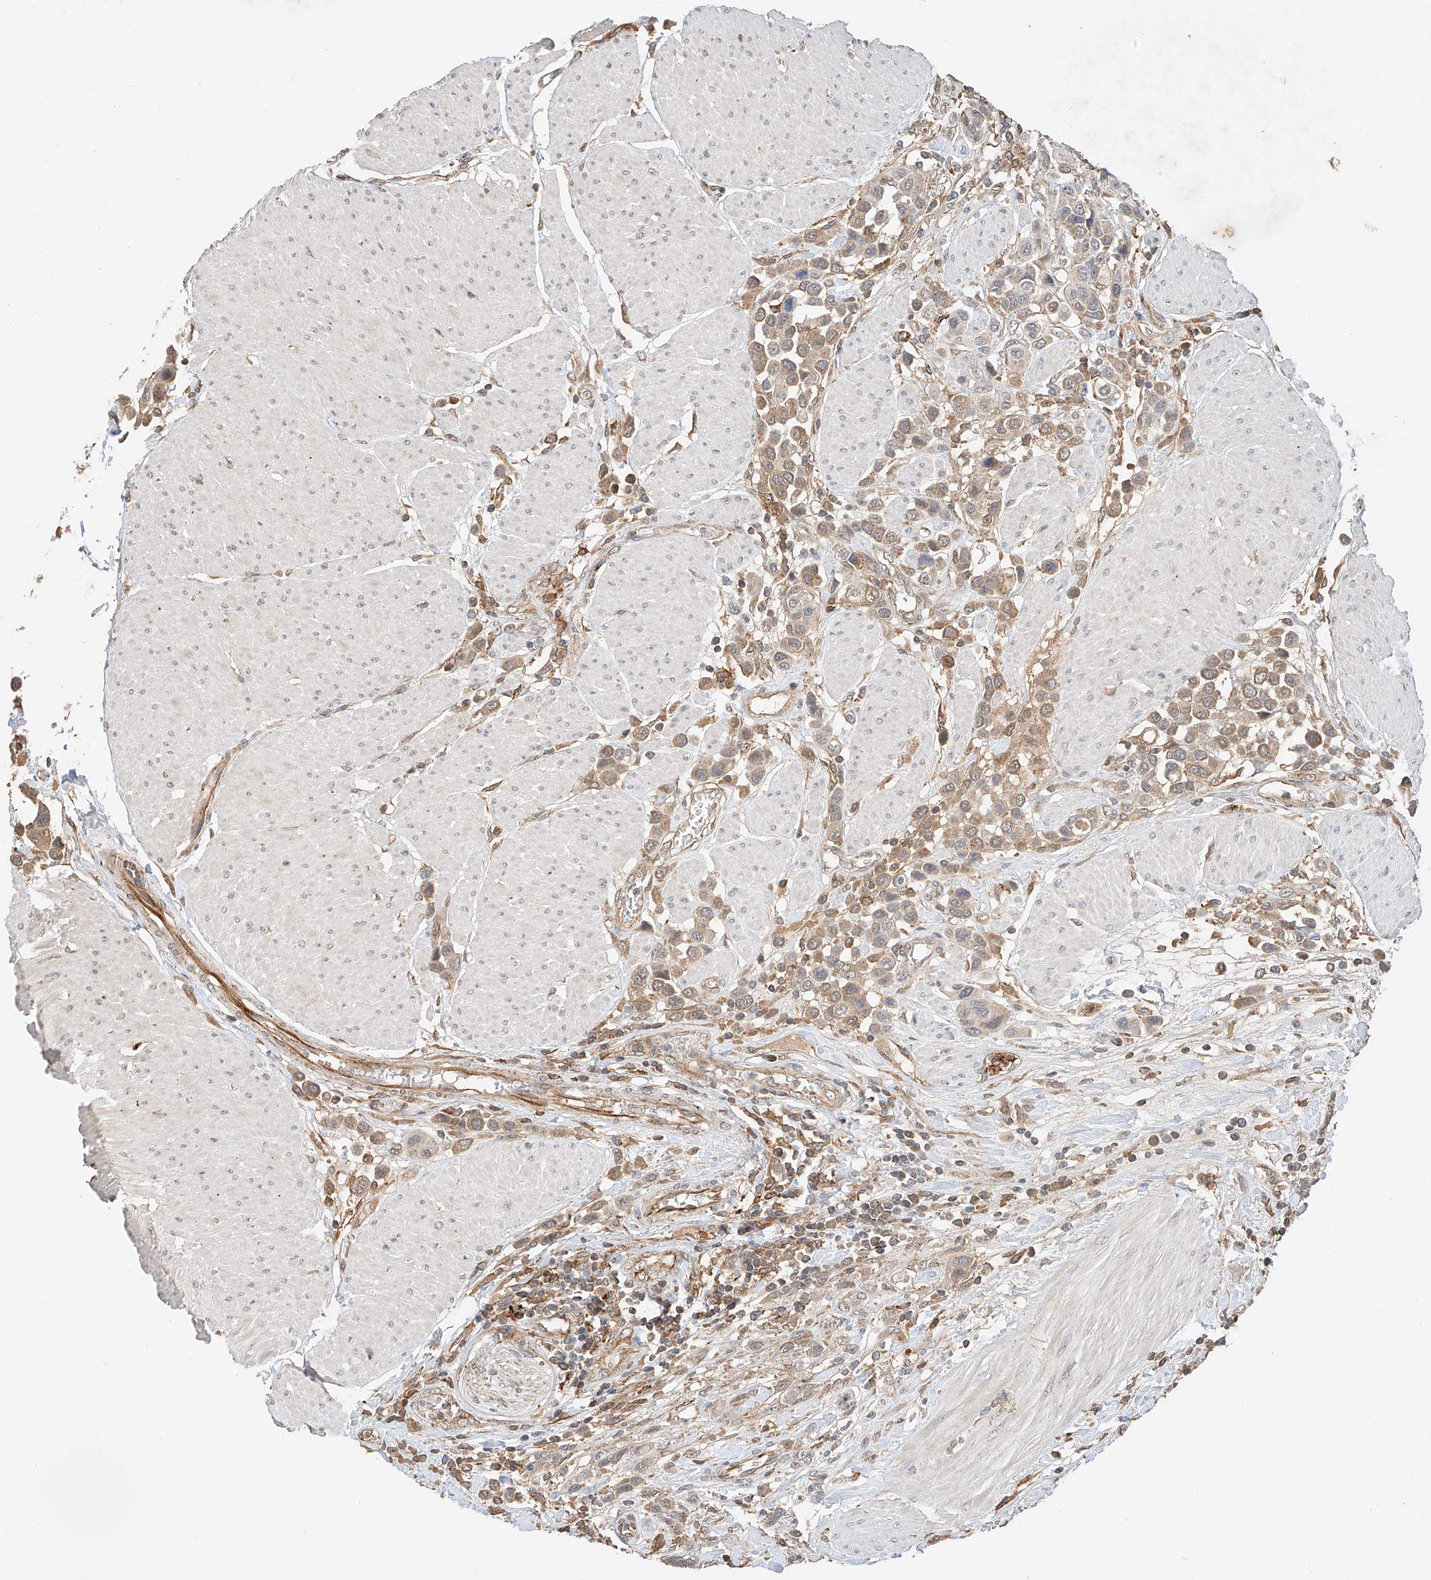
{"staining": {"intensity": "weak", "quantity": ">75%", "location": "cytoplasmic/membranous"}, "tissue": "urothelial cancer", "cell_type": "Tumor cells", "image_type": "cancer", "snomed": [{"axis": "morphology", "description": "Urothelial carcinoma, High grade"}, {"axis": "topography", "description": "Urinary bladder"}], "caption": "Brown immunohistochemical staining in urothelial carcinoma (high-grade) reveals weak cytoplasmic/membranous expression in about >75% of tumor cells.", "gene": "SUSD6", "patient": {"sex": "male", "age": 50}}